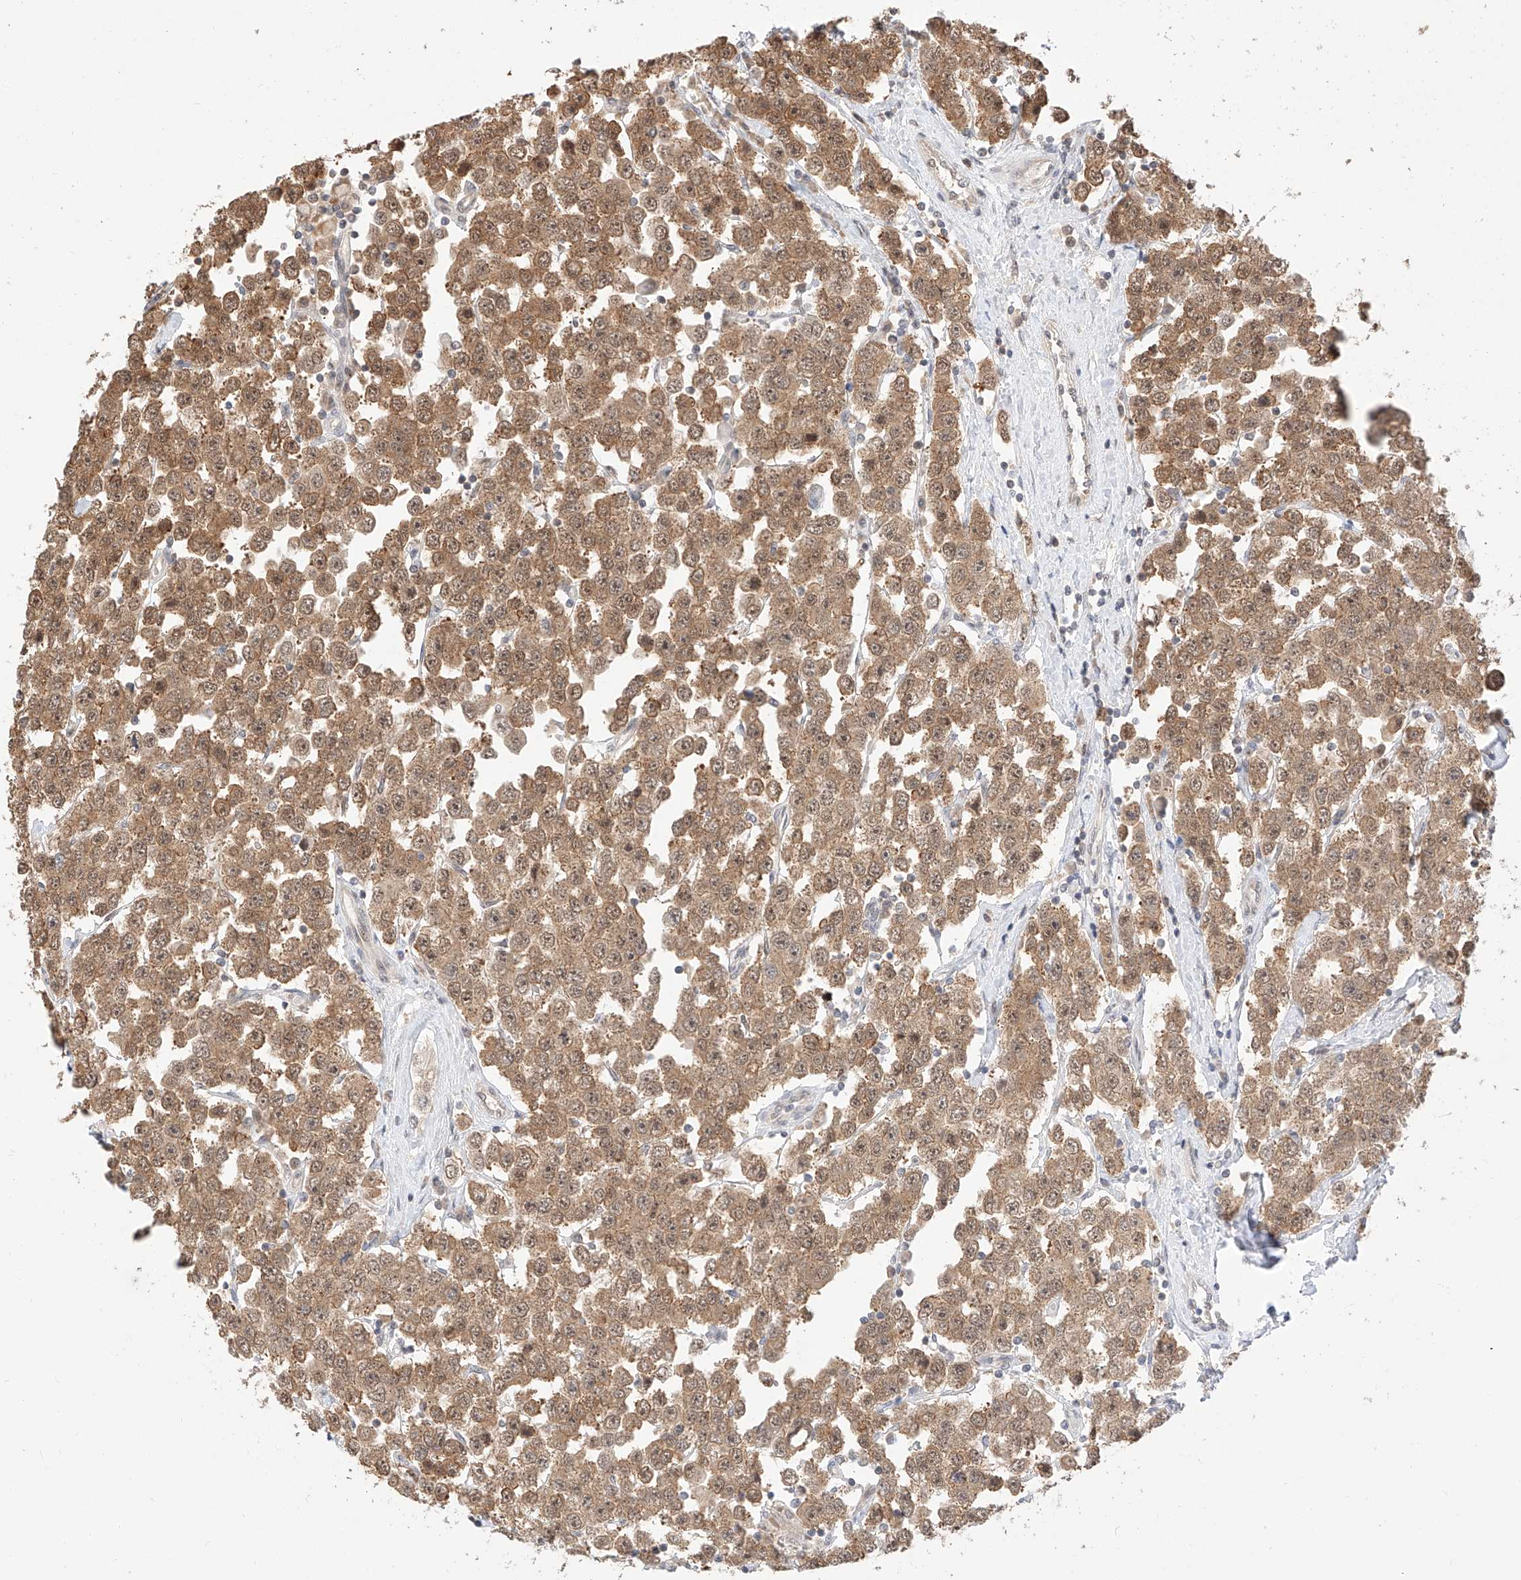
{"staining": {"intensity": "moderate", "quantity": ">75%", "location": "cytoplasmic/membranous,nuclear"}, "tissue": "testis cancer", "cell_type": "Tumor cells", "image_type": "cancer", "snomed": [{"axis": "morphology", "description": "Seminoma, NOS"}, {"axis": "topography", "description": "Testis"}], "caption": "An image of seminoma (testis) stained for a protein displays moderate cytoplasmic/membranous and nuclear brown staining in tumor cells.", "gene": "EIF4H", "patient": {"sex": "male", "age": 28}}